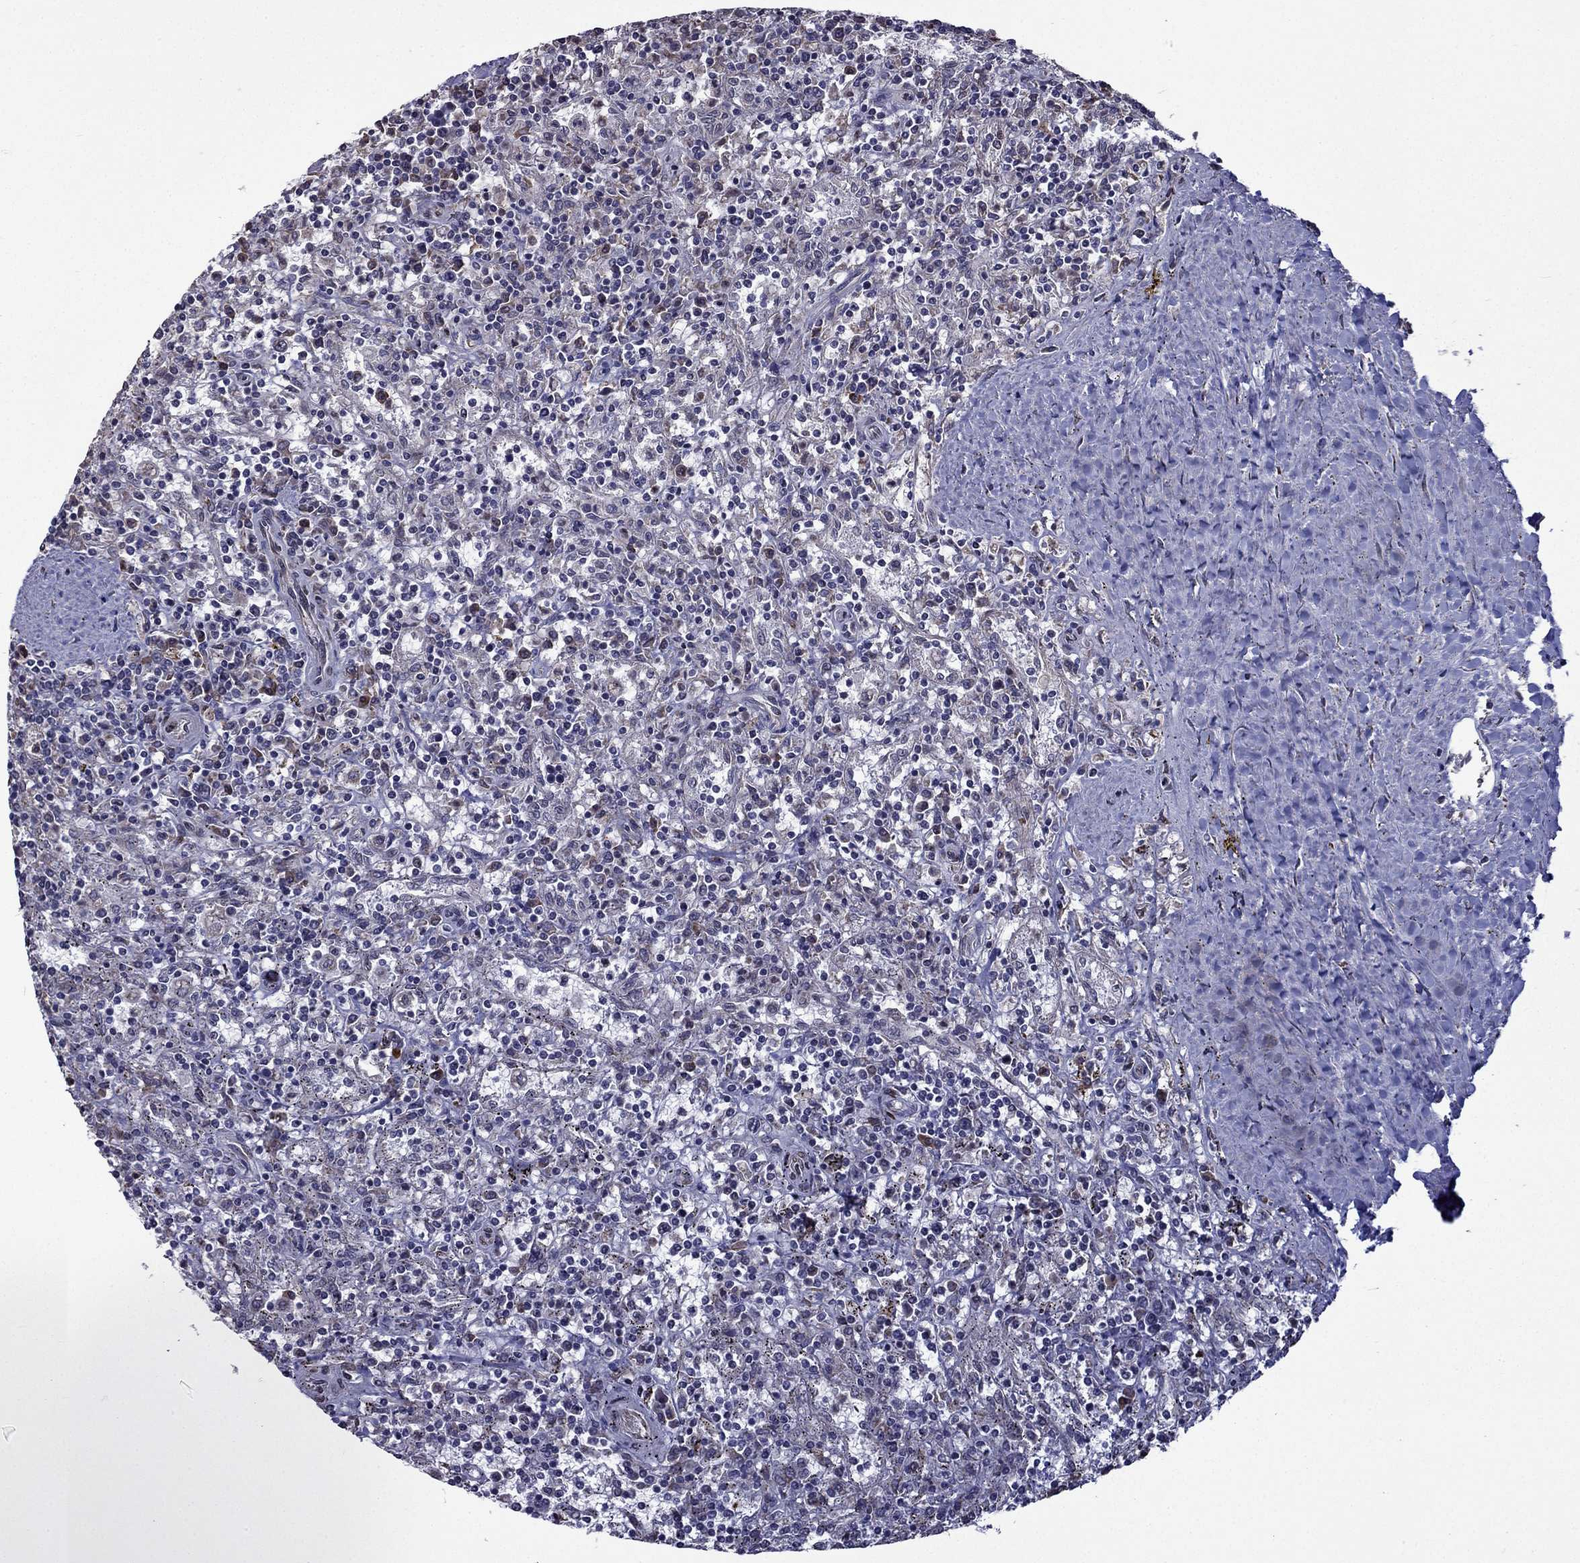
{"staining": {"intensity": "negative", "quantity": "none", "location": "none"}, "tissue": "lymphoma", "cell_type": "Tumor cells", "image_type": "cancer", "snomed": [{"axis": "morphology", "description": "Malignant lymphoma, non-Hodgkin's type, Low grade"}, {"axis": "topography", "description": "Spleen"}], "caption": "DAB (3,3'-diaminobenzidine) immunohistochemical staining of low-grade malignant lymphoma, non-Hodgkin's type shows no significant staining in tumor cells.", "gene": "IKBIP", "patient": {"sex": "male", "age": 62}}